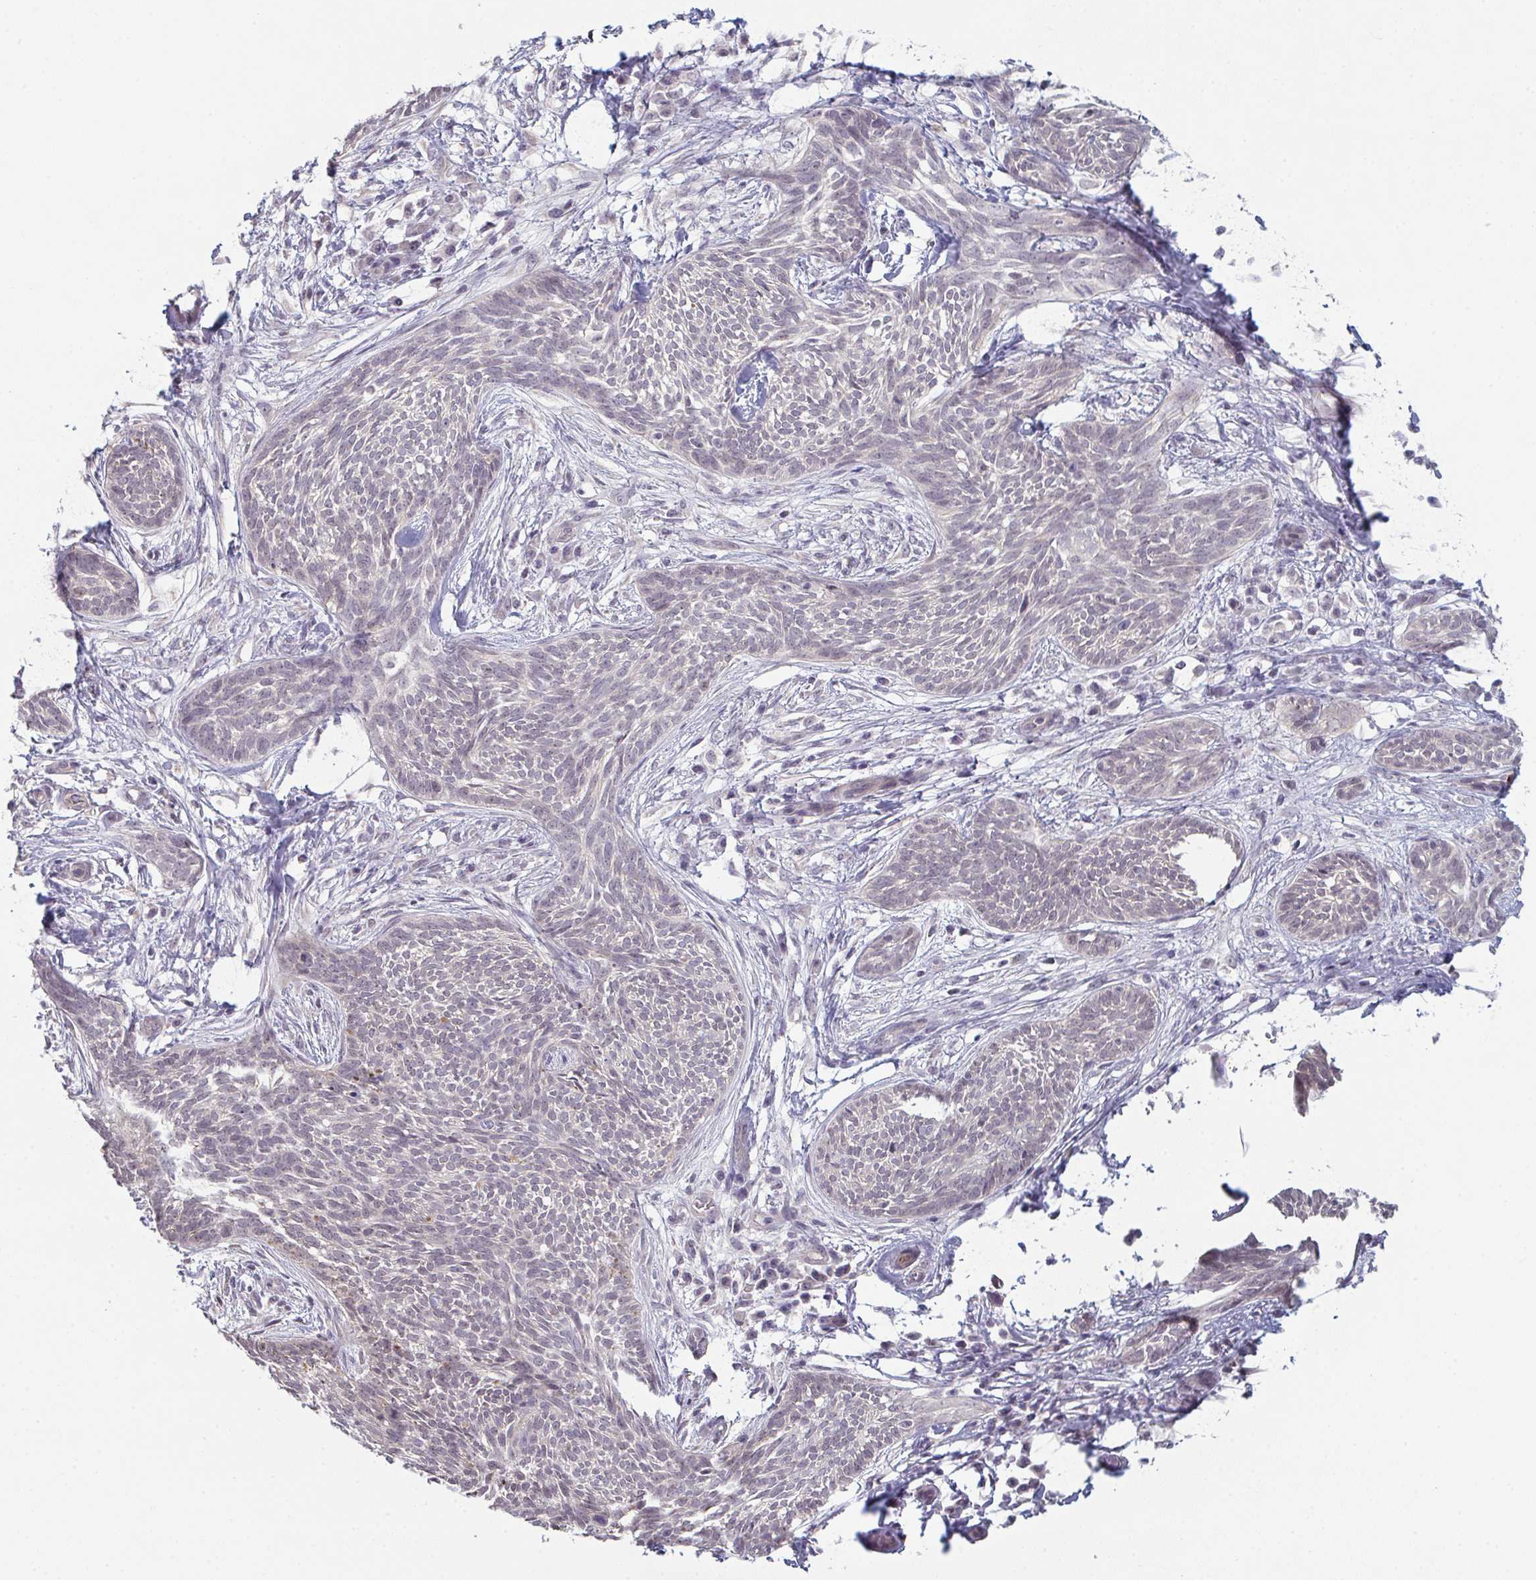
{"staining": {"intensity": "negative", "quantity": "none", "location": "none"}, "tissue": "skin cancer", "cell_type": "Tumor cells", "image_type": "cancer", "snomed": [{"axis": "morphology", "description": "Basal cell carcinoma"}, {"axis": "topography", "description": "Skin"}, {"axis": "topography", "description": "Skin, foot"}], "caption": "DAB (3,3'-diaminobenzidine) immunohistochemical staining of skin cancer shows no significant staining in tumor cells. (DAB immunohistochemistry, high magnification).", "gene": "ZNF214", "patient": {"sex": "female", "age": 86}}